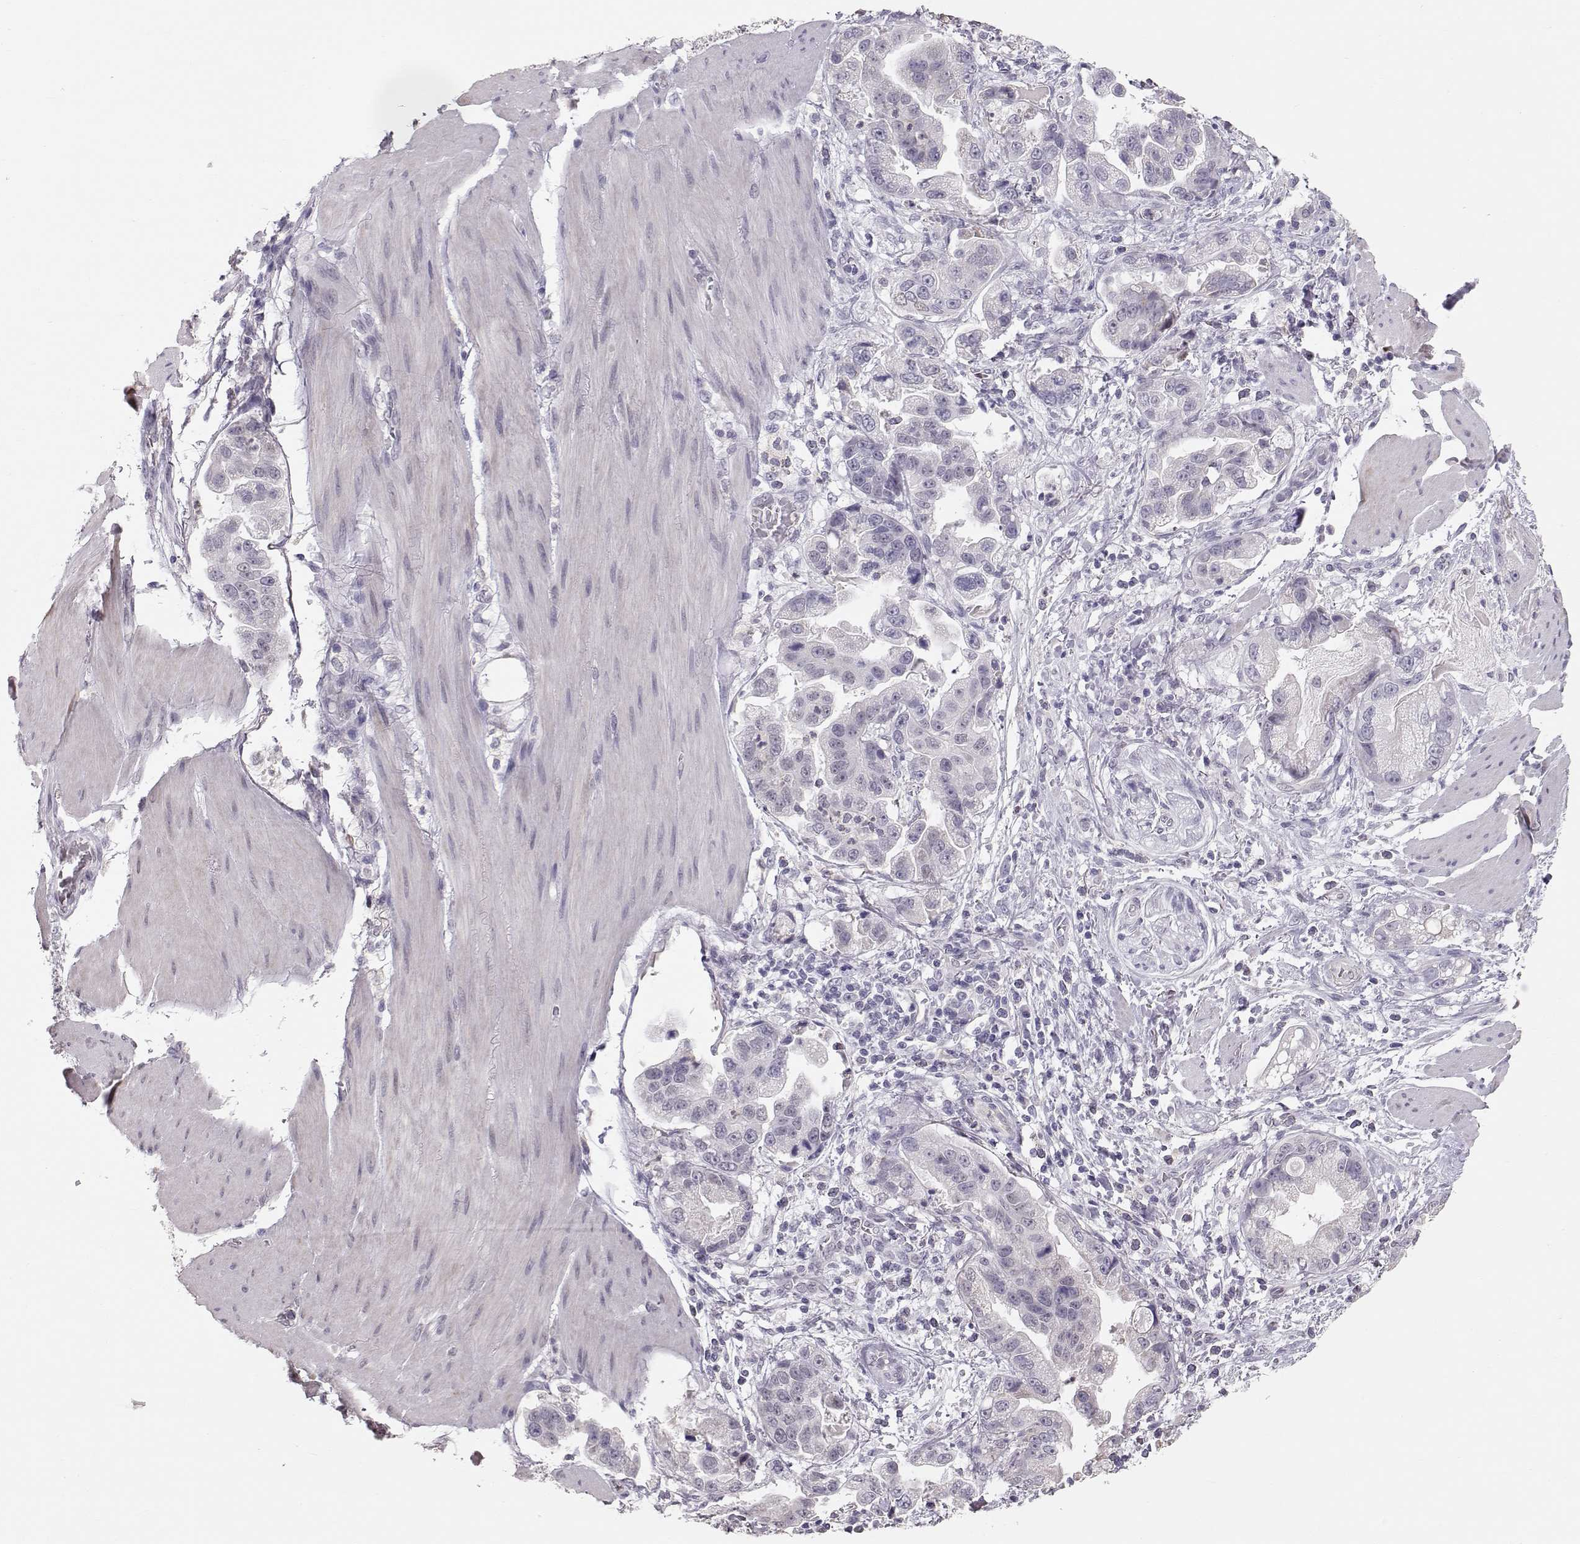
{"staining": {"intensity": "negative", "quantity": "none", "location": "none"}, "tissue": "stomach cancer", "cell_type": "Tumor cells", "image_type": "cancer", "snomed": [{"axis": "morphology", "description": "Adenocarcinoma, NOS"}, {"axis": "topography", "description": "Stomach"}], "caption": "Immunohistochemical staining of stomach cancer reveals no significant expression in tumor cells. Nuclei are stained in blue.", "gene": "POU1F1", "patient": {"sex": "male", "age": 59}}